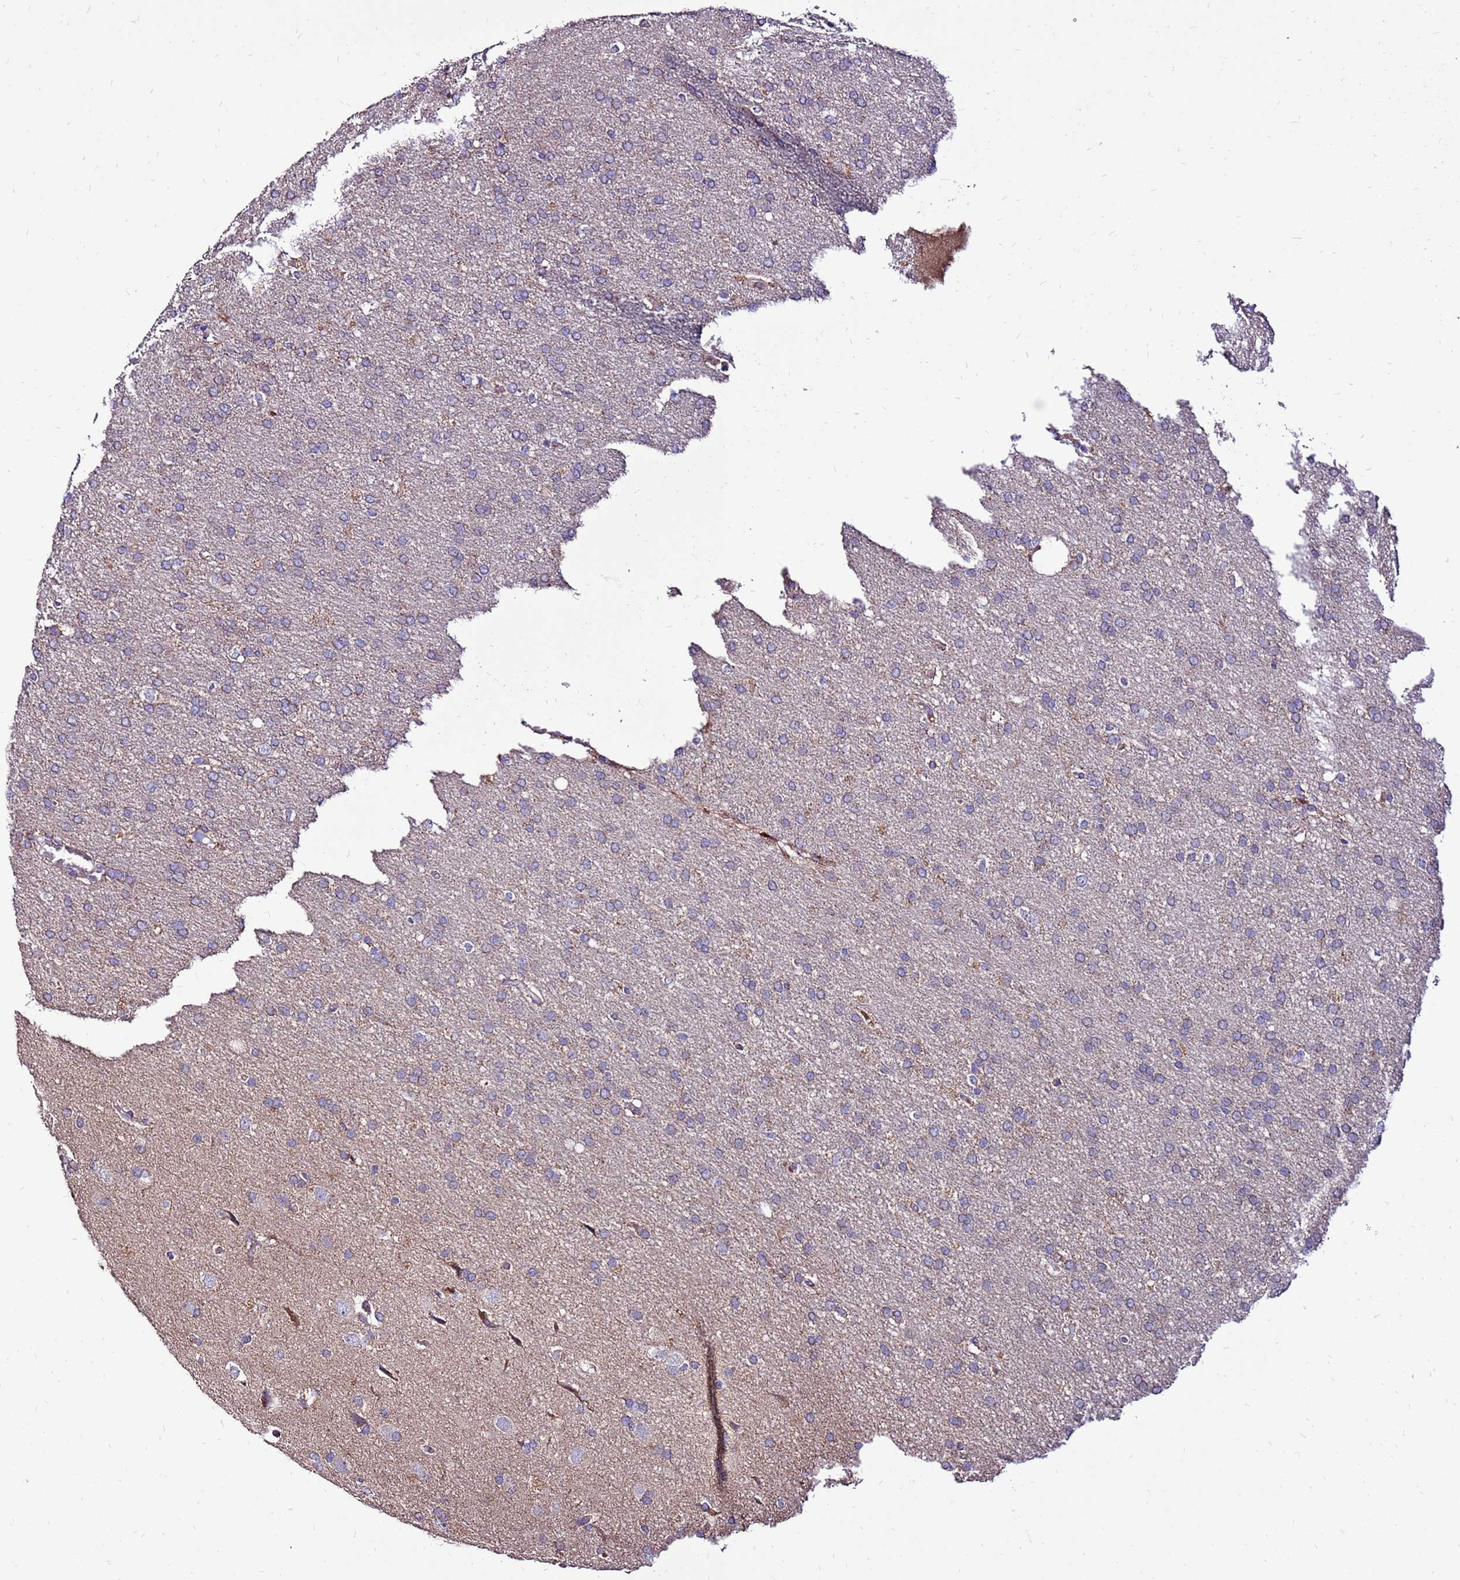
{"staining": {"intensity": "negative", "quantity": "none", "location": "none"}, "tissue": "glioma", "cell_type": "Tumor cells", "image_type": "cancer", "snomed": [{"axis": "morphology", "description": "Glioma, malignant, High grade"}, {"axis": "topography", "description": "Brain"}], "caption": "Tumor cells are negative for protein expression in human glioma.", "gene": "SPSB3", "patient": {"sex": "male", "age": 72}}